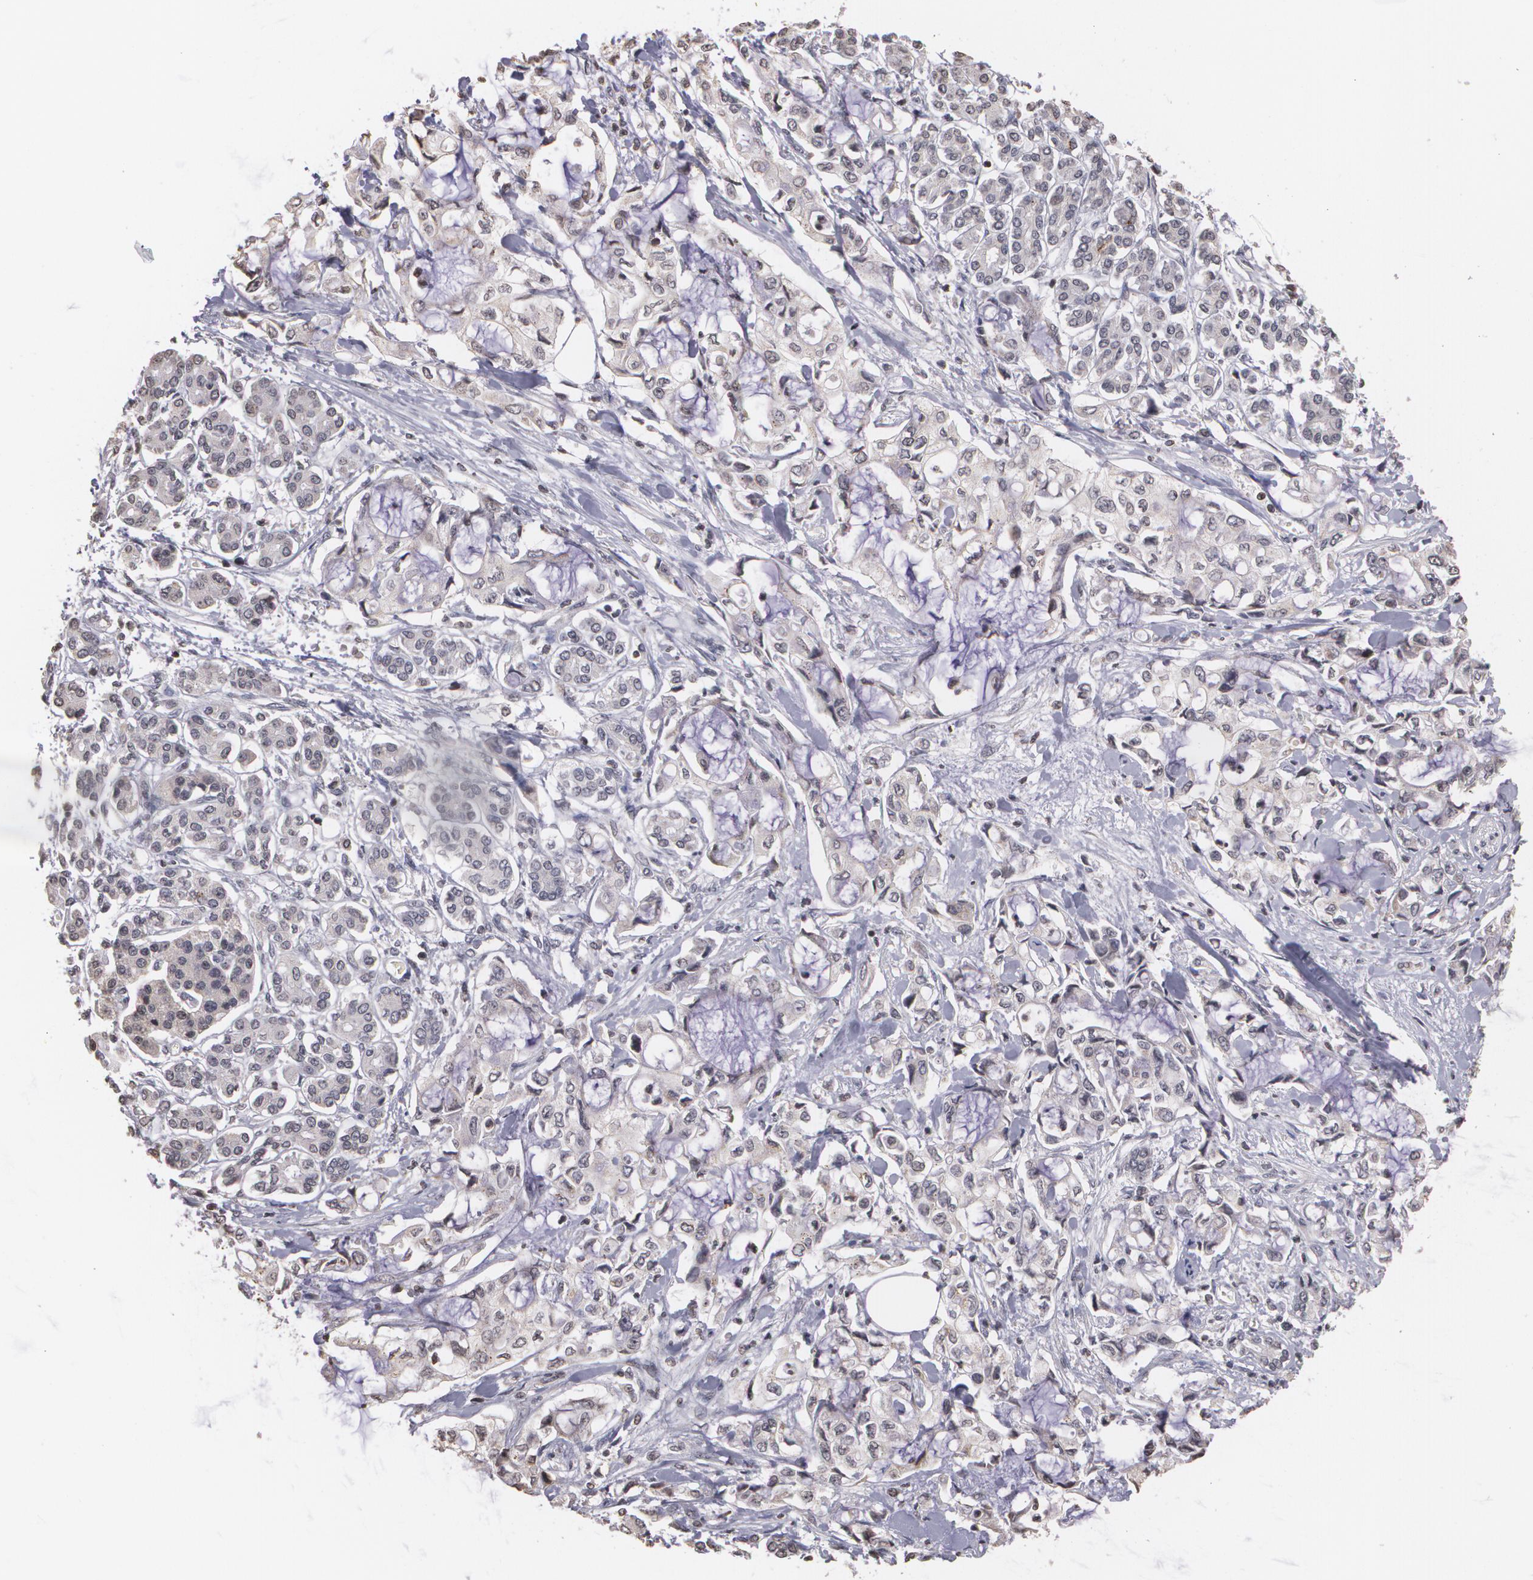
{"staining": {"intensity": "negative", "quantity": "none", "location": "none"}, "tissue": "pancreatic cancer", "cell_type": "Tumor cells", "image_type": "cancer", "snomed": [{"axis": "morphology", "description": "Adenocarcinoma, NOS"}, {"axis": "topography", "description": "Pancreas"}], "caption": "Tumor cells show no significant expression in pancreatic cancer (adenocarcinoma). (Immunohistochemistry (ihc), brightfield microscopy, high magnification).", "gene": "THRB", "patient": {"sex": "female", "age": 70}}